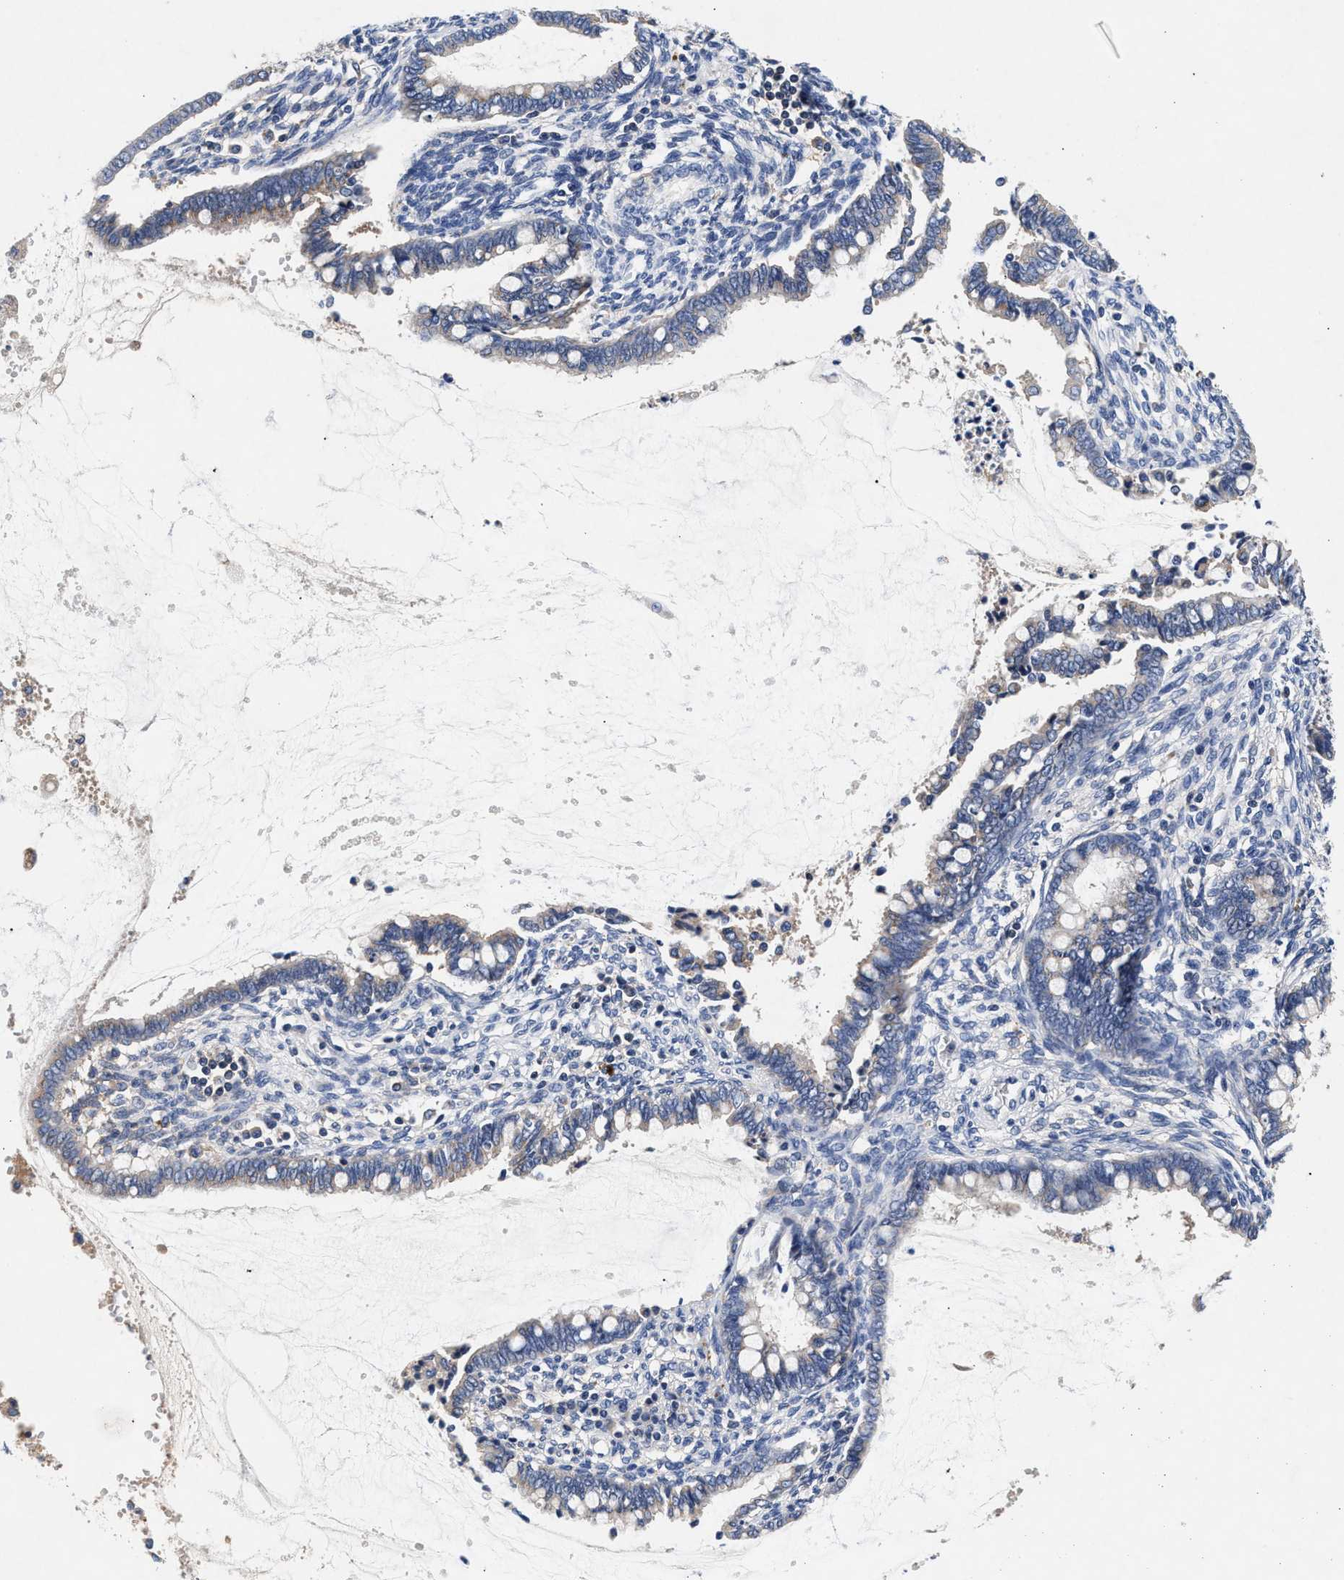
{"staining": {"intensity": "weak", "quantity": "<25%", "location": "cytoplasmic/membranous"}, "tissue": "cervical cancer", "cell_type": "Tumor cells", "image_type": "cancer", "snomed": [{"axis": "morphology", "description": "Adenocarcinoma, NOS"}, {"axis": "topography", "description": "Cervix"}], "caption": "Immunohistochemistry micrograph of neoplastic tissue: adenocarcinoma (cervical) stained with DAB exhibits no significant protein expression in tumor cells.", "gene": "GNAI3", "patient": {"sex": "female", "age": 44}}